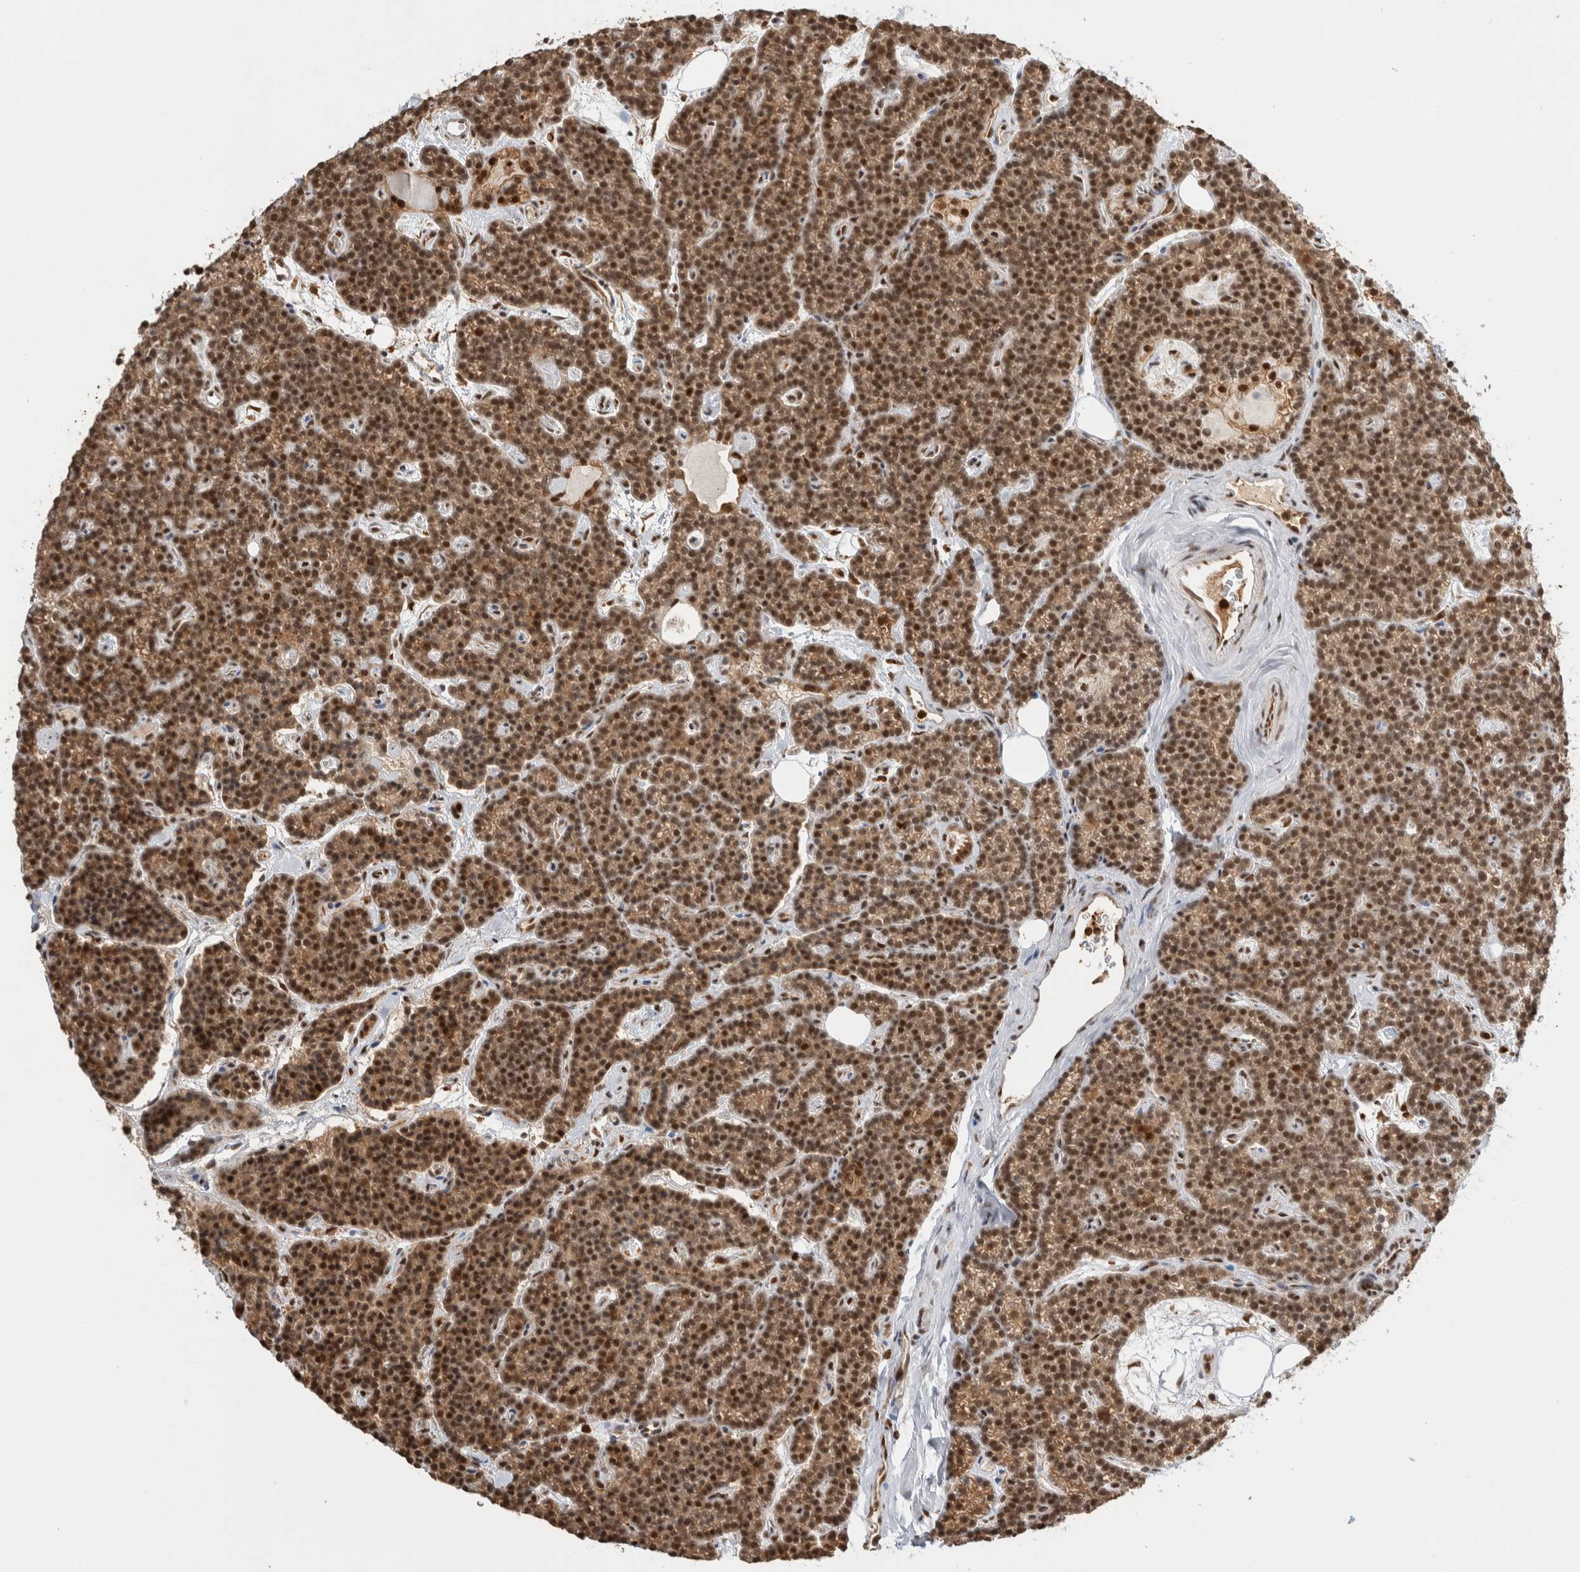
{"staining": {"intensity": "moderate", "quantity": ">75%", "location": "cytoplasmic/membranous,nuclear"}, "tissue": "parathyroid gland", "cell_type": "Glandular cells", "image_type": "normal", "snomed": [{"axis": "morphology", "description": "Normal tissue, NOS"}, {"axis": "topography", "description": "Parathyroid gland"}], "caption": "Immunohistochemical staining of normal human parathyroid gland reveals moderate cytoplasmic/membranous,nuclear protein expression in approximately >75% of glandular cells.", "gene": "SNRNP40", "patient": {"sex": "male", "age": 42}}